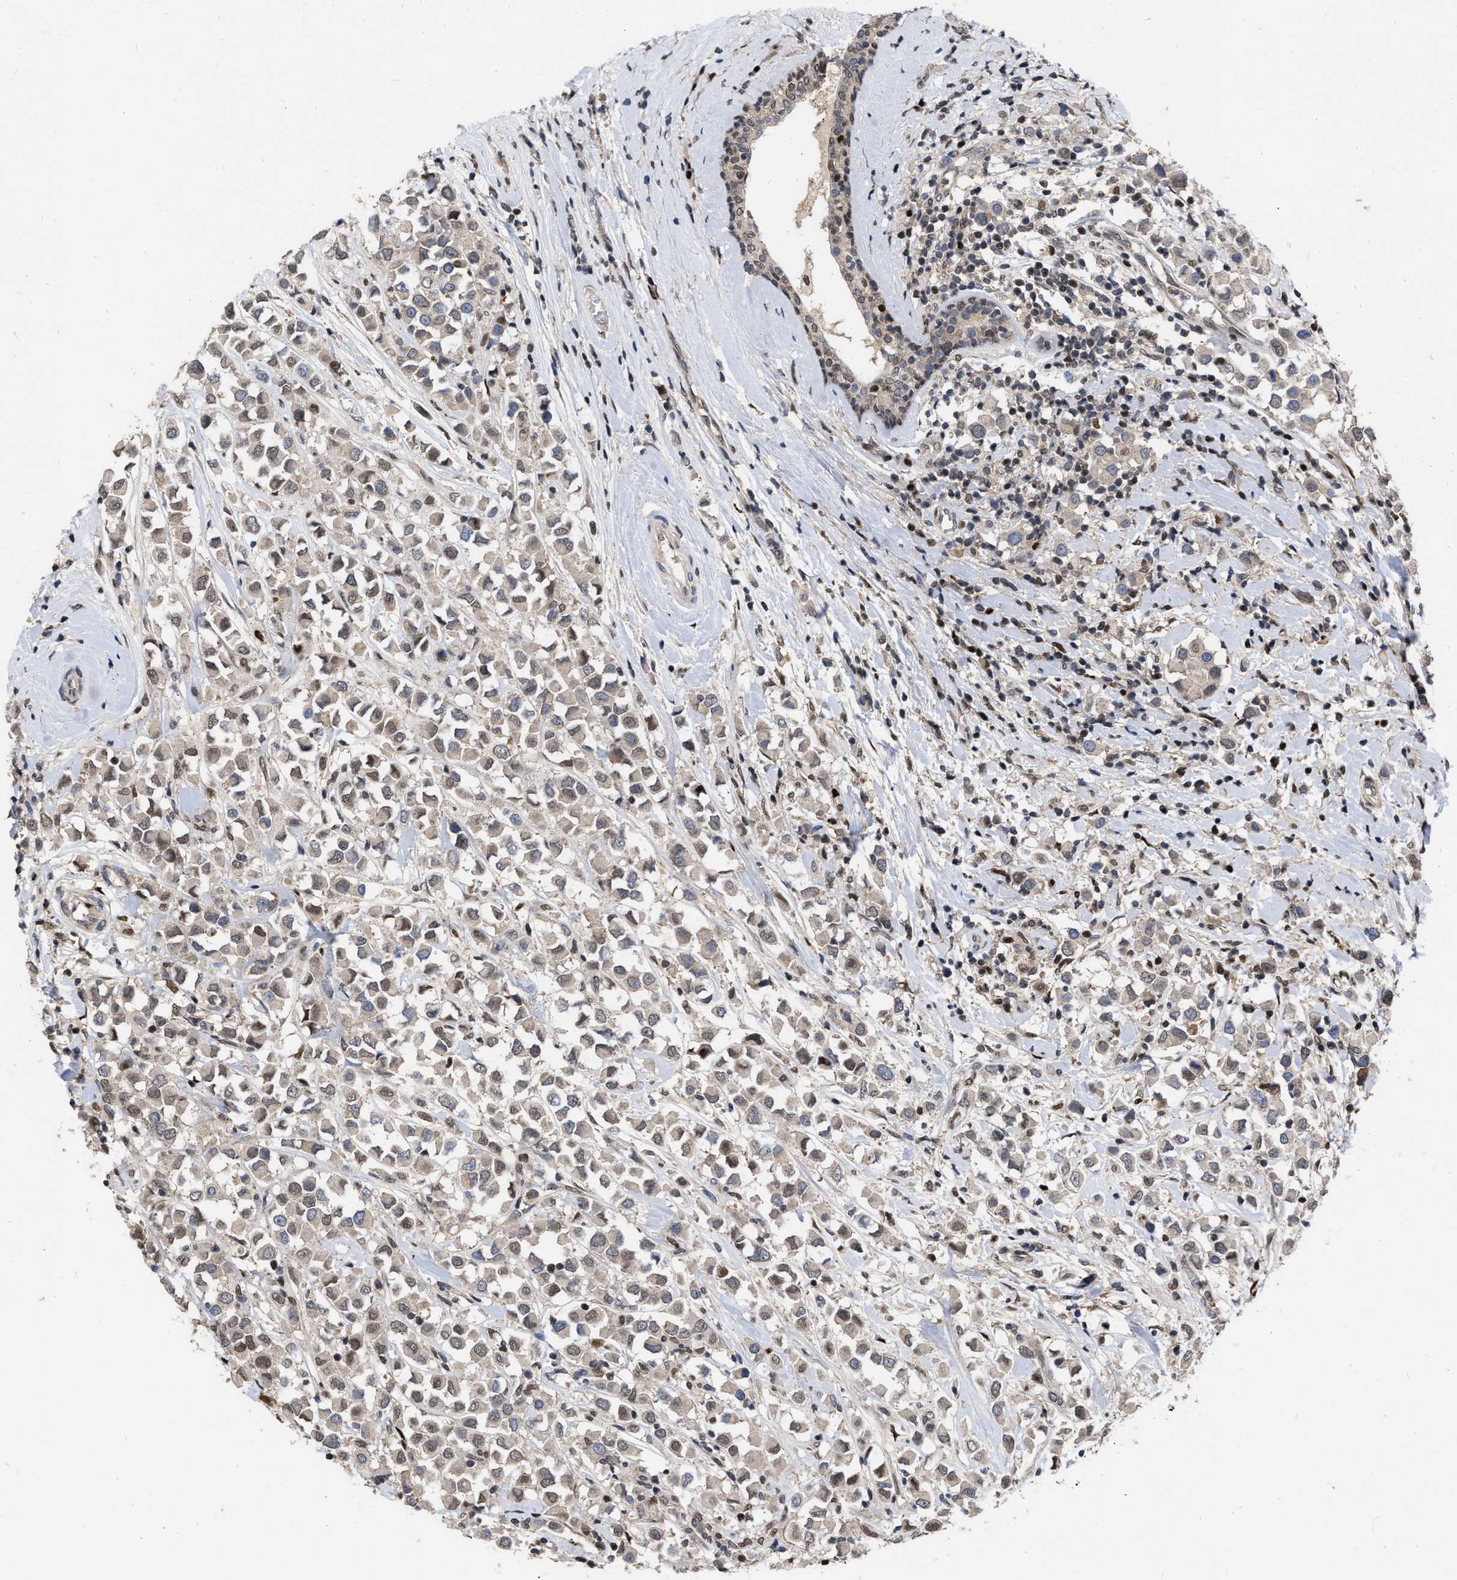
{"staining": {"intensity": "weak", "quantity": ">75%", "location": "cytoplasmic/membranous,nuclear"}, "tissue": "breast cancer", "cell_type": "Tumor cells", "image_type": "cancer", "snomed": [{"axis": "morphology", "description": "Duct carcinoma"}, {"axis": "topography", "description": "Breast"}], "caption": "High-power microscopy captured an immunohistochemistry image of breast invasive ductal carcinoma, revealing weak cytoplasmic/membranous and nuclear staining in about >75% of tumor cells.", "gene": "MDM4", "patient": {"sex": "female", "age": 61}}